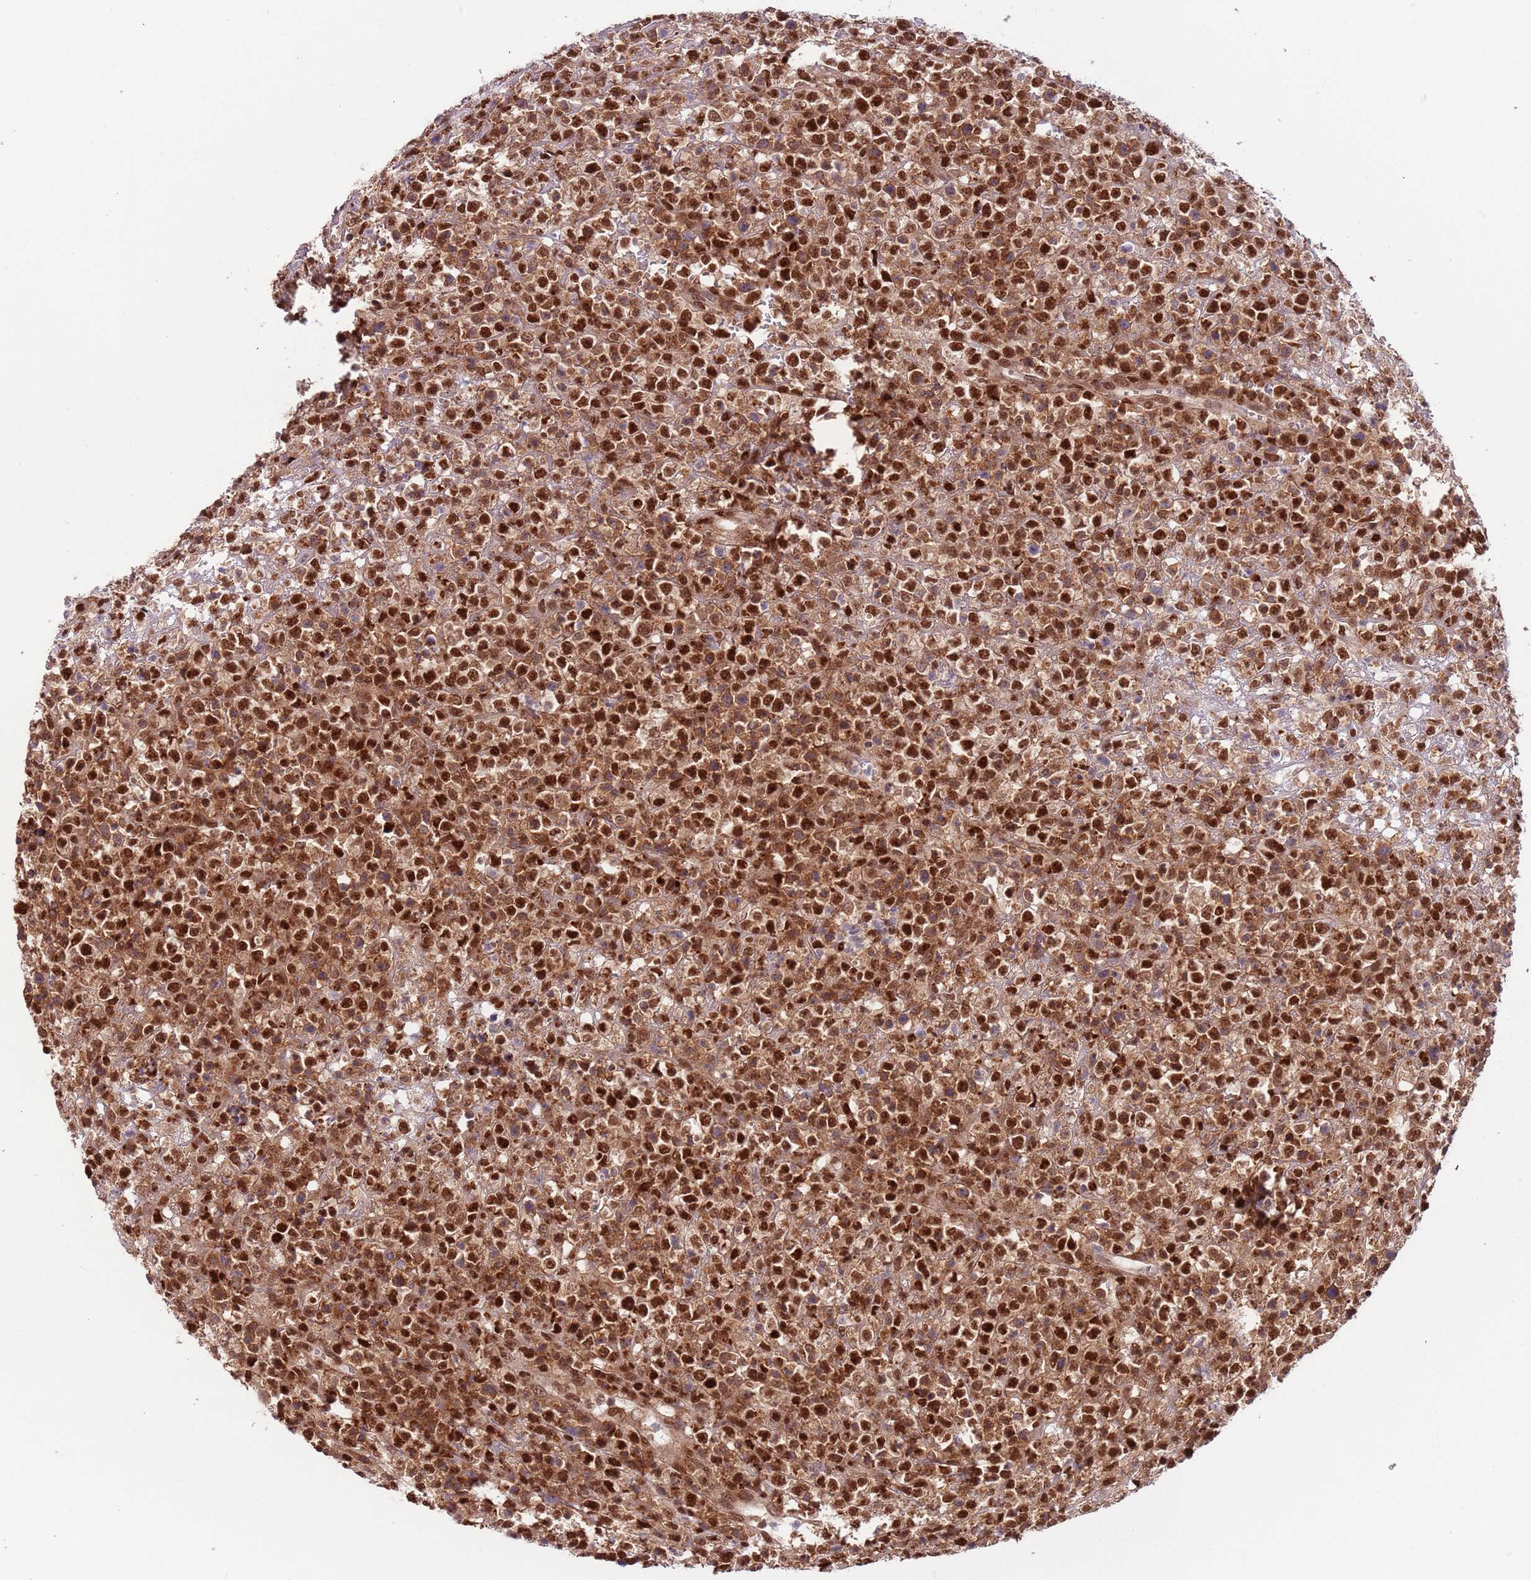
{"staining": {"intensity": "strong", "quantity": ">75%", "location": "cytoplasmic/membranous,nuclear"}, "tissue": "lymphoma", "cell_type": "Tumor cells", "image_type": "cancer", "snomed": [{"axis": "morphology", "description": "Malignant lymphoma, non-Hodgkin's type, High grade"}, {"axis": "topography", "description": "Colon"}], "caption": "A brown stain highlights strong cytoplasmic/membranous and nuclear expression of a protein in lymphoma tumor cells.", "gene": "RMND5B", "patient": {"sex": "female", "age": 53}}